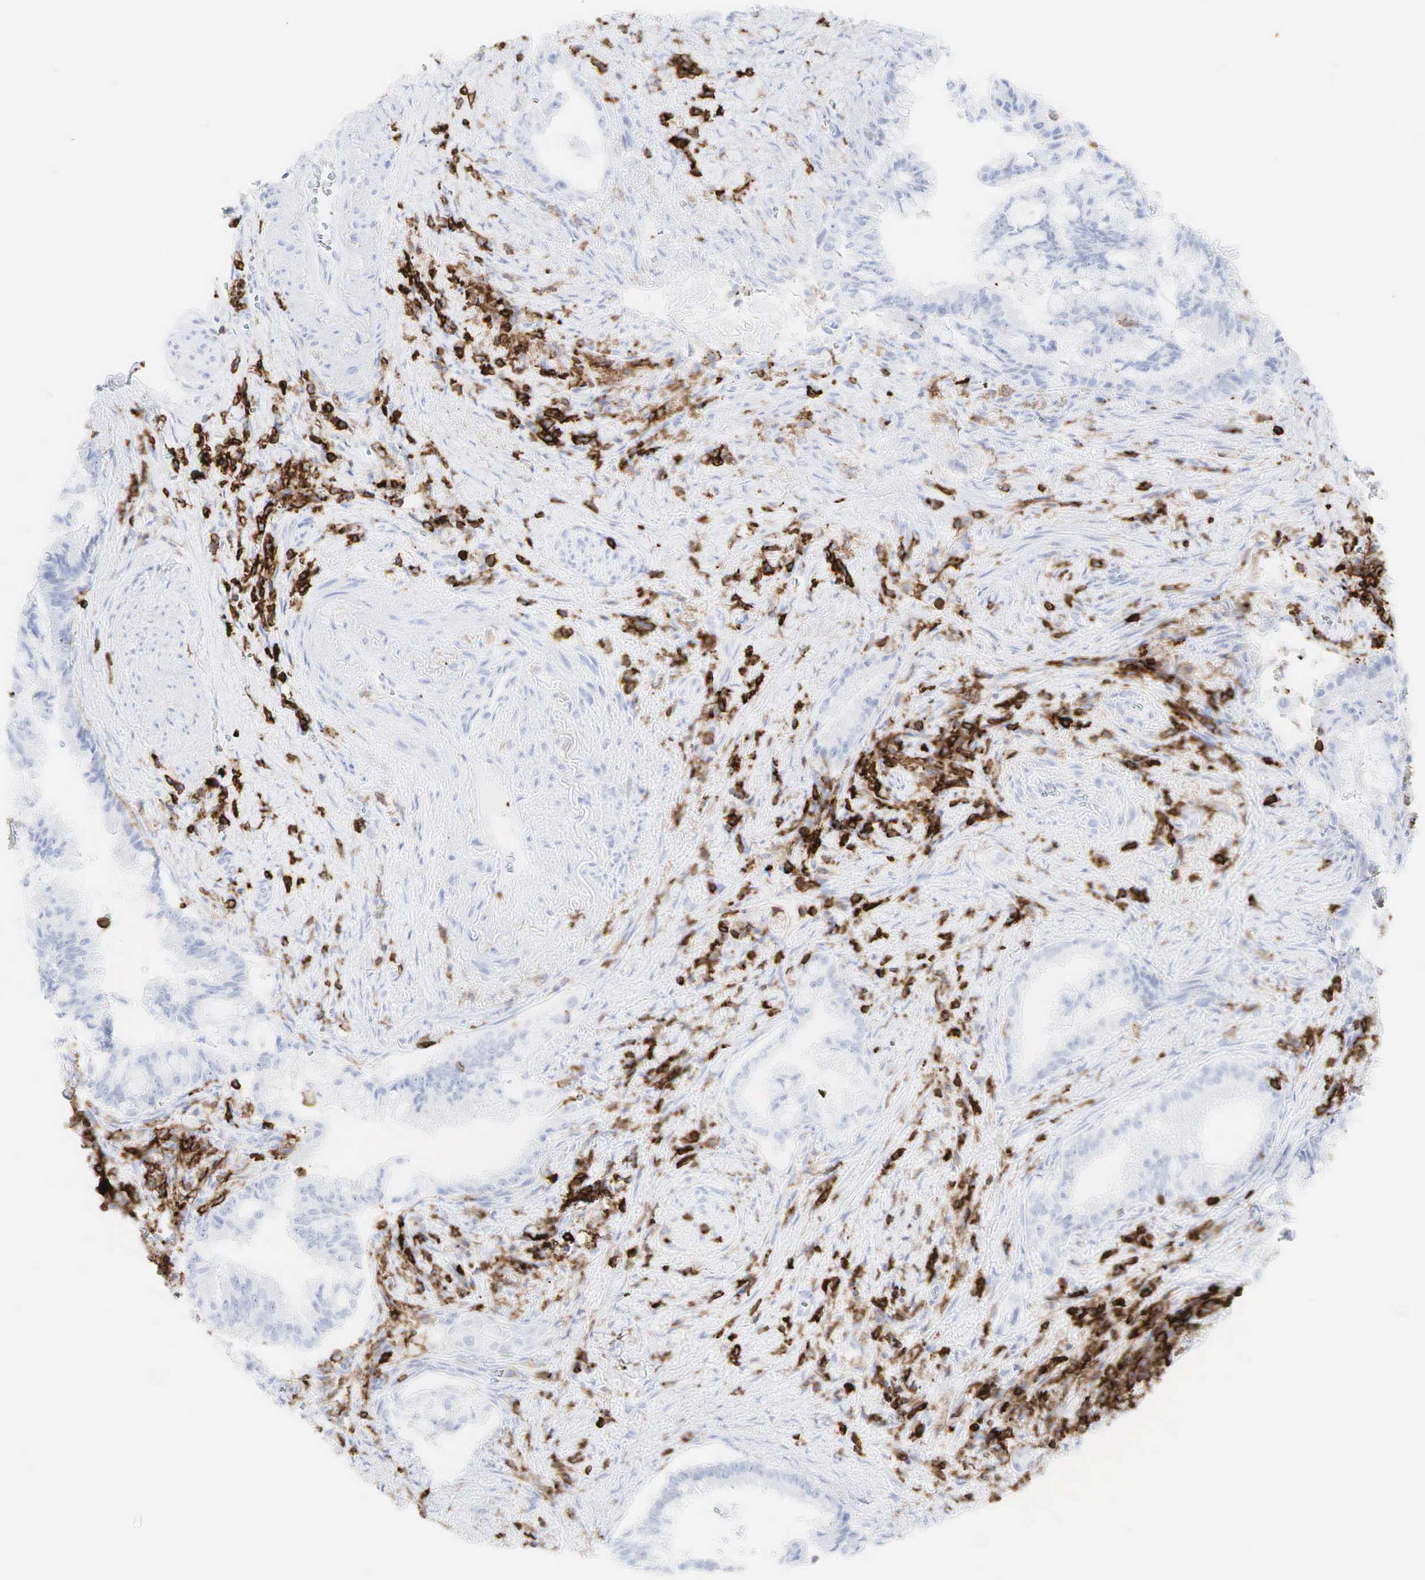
{"staining": {"intensity": "negative", "quantity": "none", "location": "none"}, "tissue": "pancreatic cancer", "cell_type": "Tumor cells", "image_type": "cancer", "snomed": [{"axis": "morphology", "description": "Adenocarcinoma, NOS"}, {"axis": "topography", "description": "Pancreas"}], "caption": "IHC image of neoplastic tissue: human pancreatic cancer stained with DAB (3,3'-diaminobenzidine) shows no significant protein expression in tumor cells.", "gene": "PTPRC", "patient": {"sex": "male", "age": 59}}